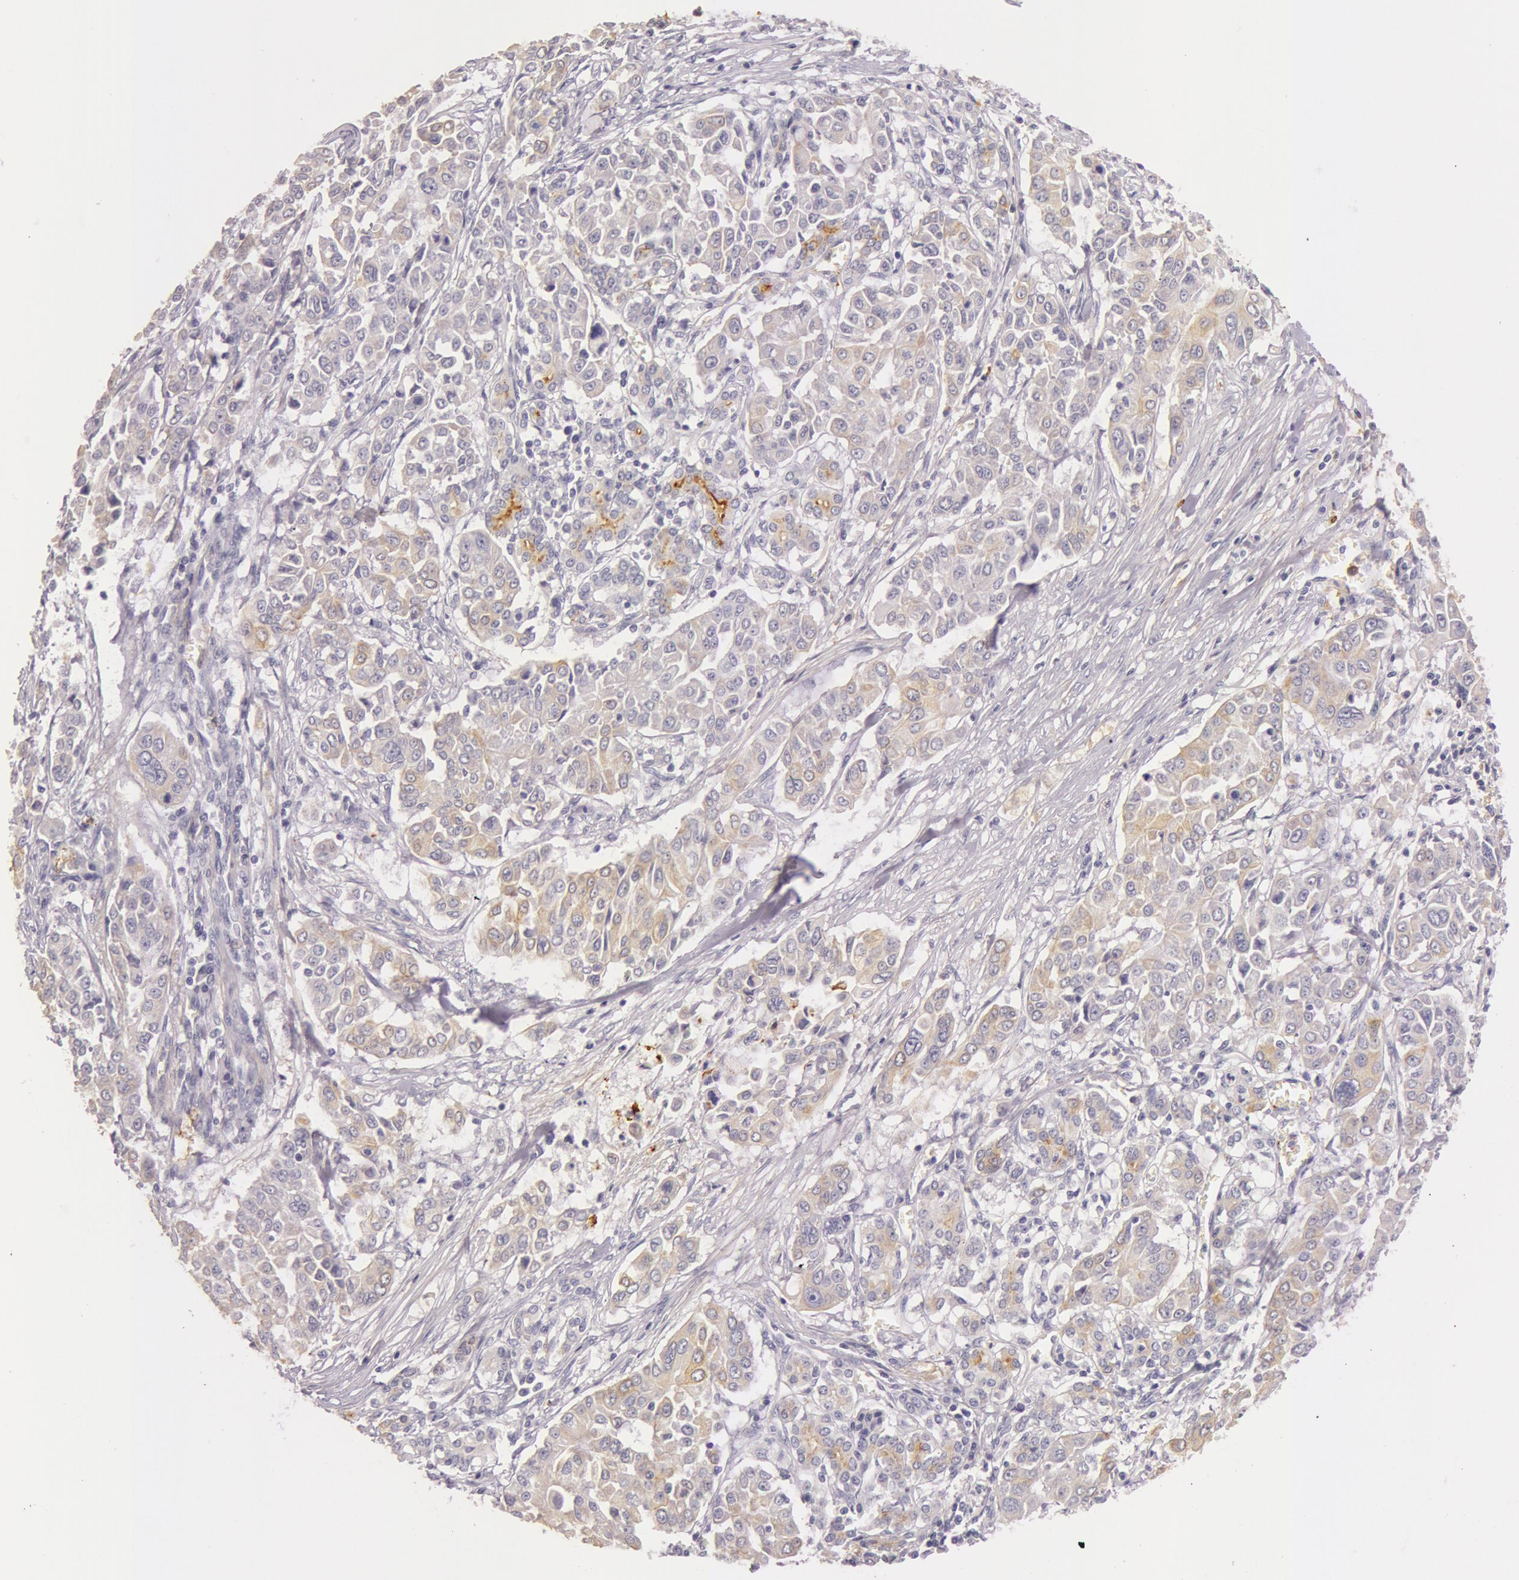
{"staining": {"intensity": "weak", "quantity": "25%-75%", "location": "cytoplasmic/membranous"}, "tissue": "pancreatic cancer", "cell_type": "Tumor cells", "image_type": "cancer", "snomed": [{"axis": "morphology", "description": "Adenocarcinoma, NOS"}, {"axis": "topography", "description": "Pancreas"}], "caption": "This is a histology image of immunohistochemistry staining of pancreatic cancer, which shows weak staining in the cytoplasmic/membranous of tumor cells.", "gene": "C4BPA", "patient": {"sex": "female", "age": 52}}